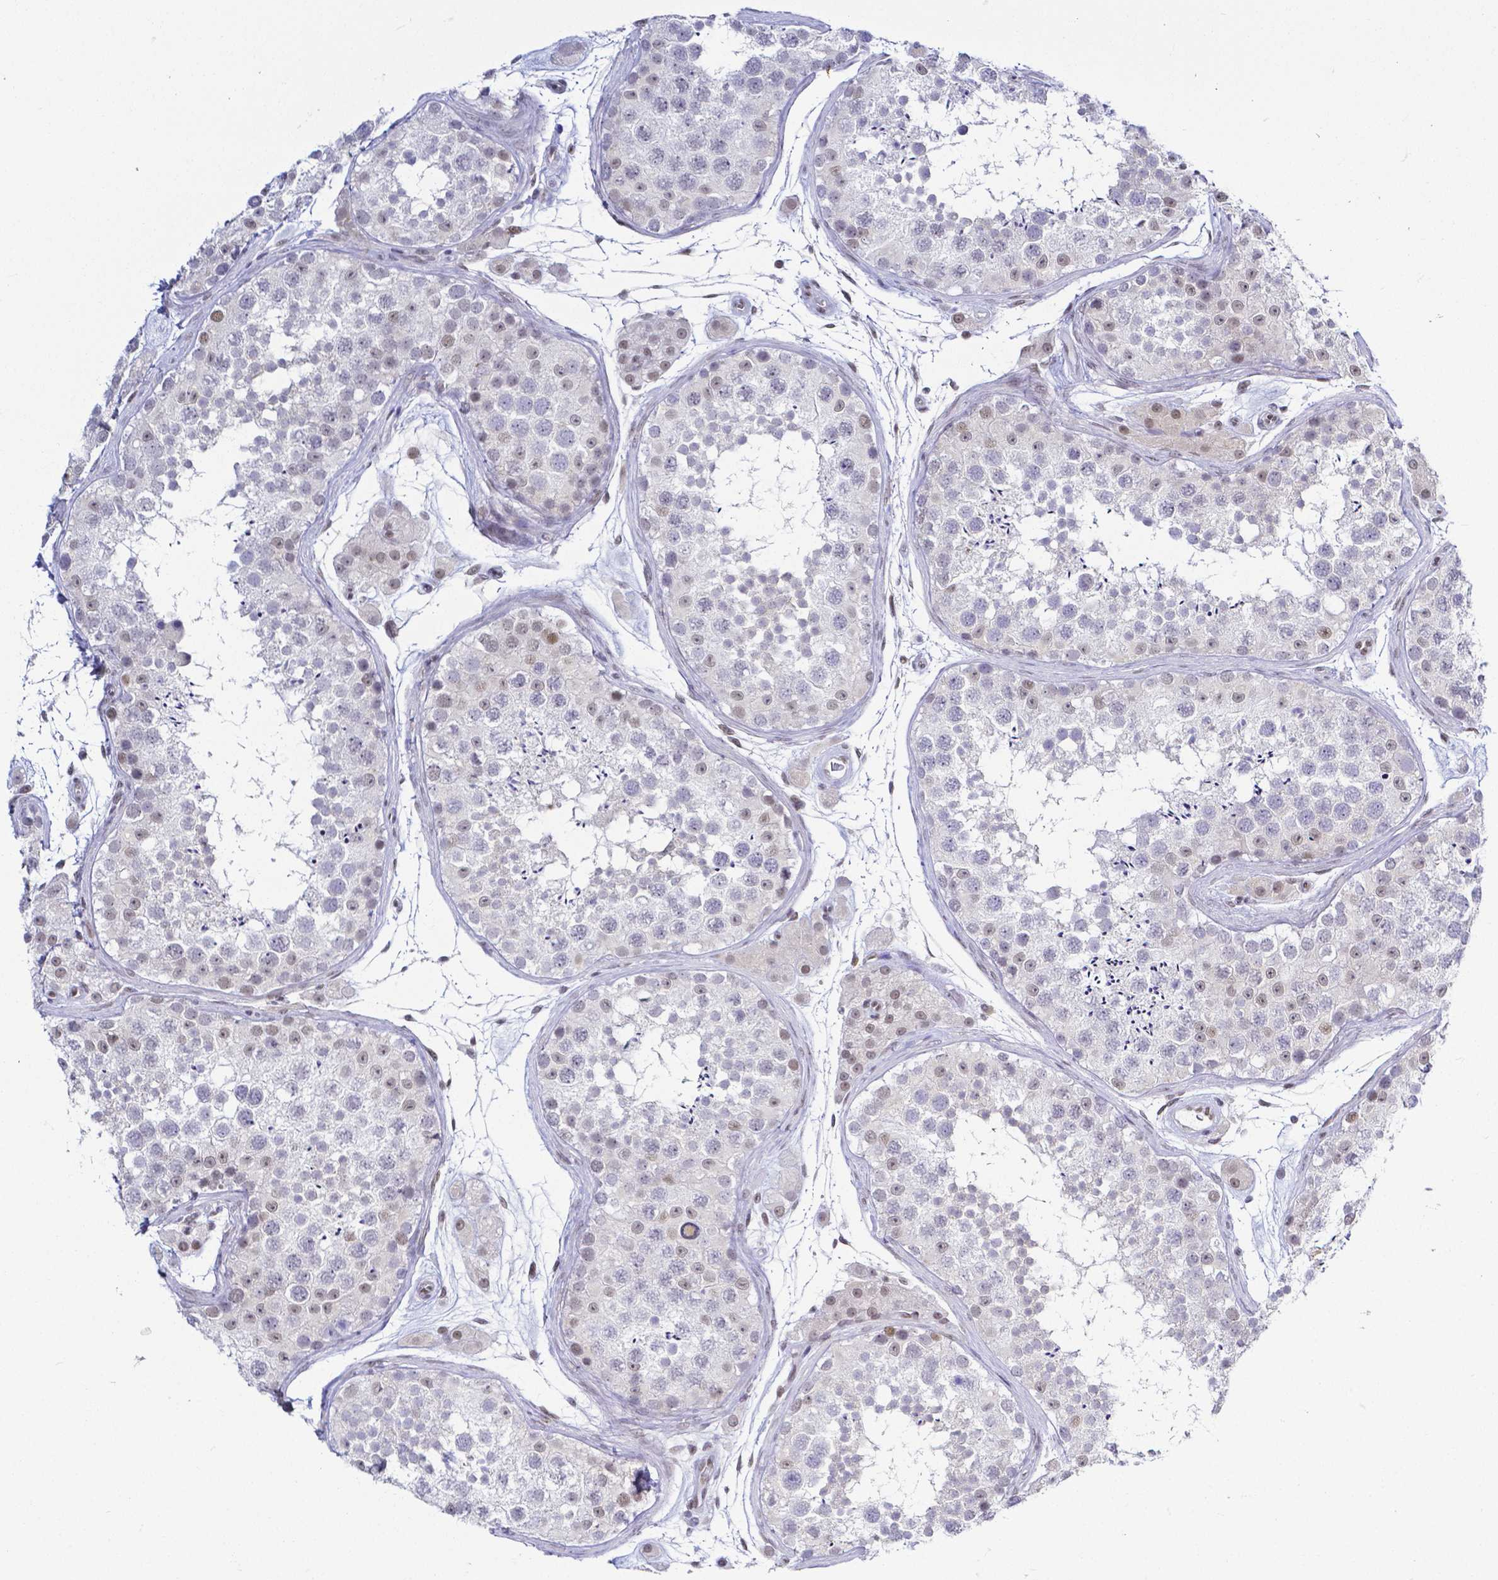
{"staining": {"intensity": "weak", "quantity": "<25%", "location": "nuclear"}, "tissue": "testis", "cell_type": "Cells in seminiferous ducts", "image_type": "normal", "snomed": [{"axis": "morphology", "description": "Normal tissue, NOS"}, {"axis": "topography", "description": "Testis"}], "caption": "Immunohistochemistry (IHC) image of benign human testis stained for a protein (brown), which displays no staining in cells in seminiferous ducts.", "gene": "FAM83G", "patient": {"sex": "male", "age": 41}}